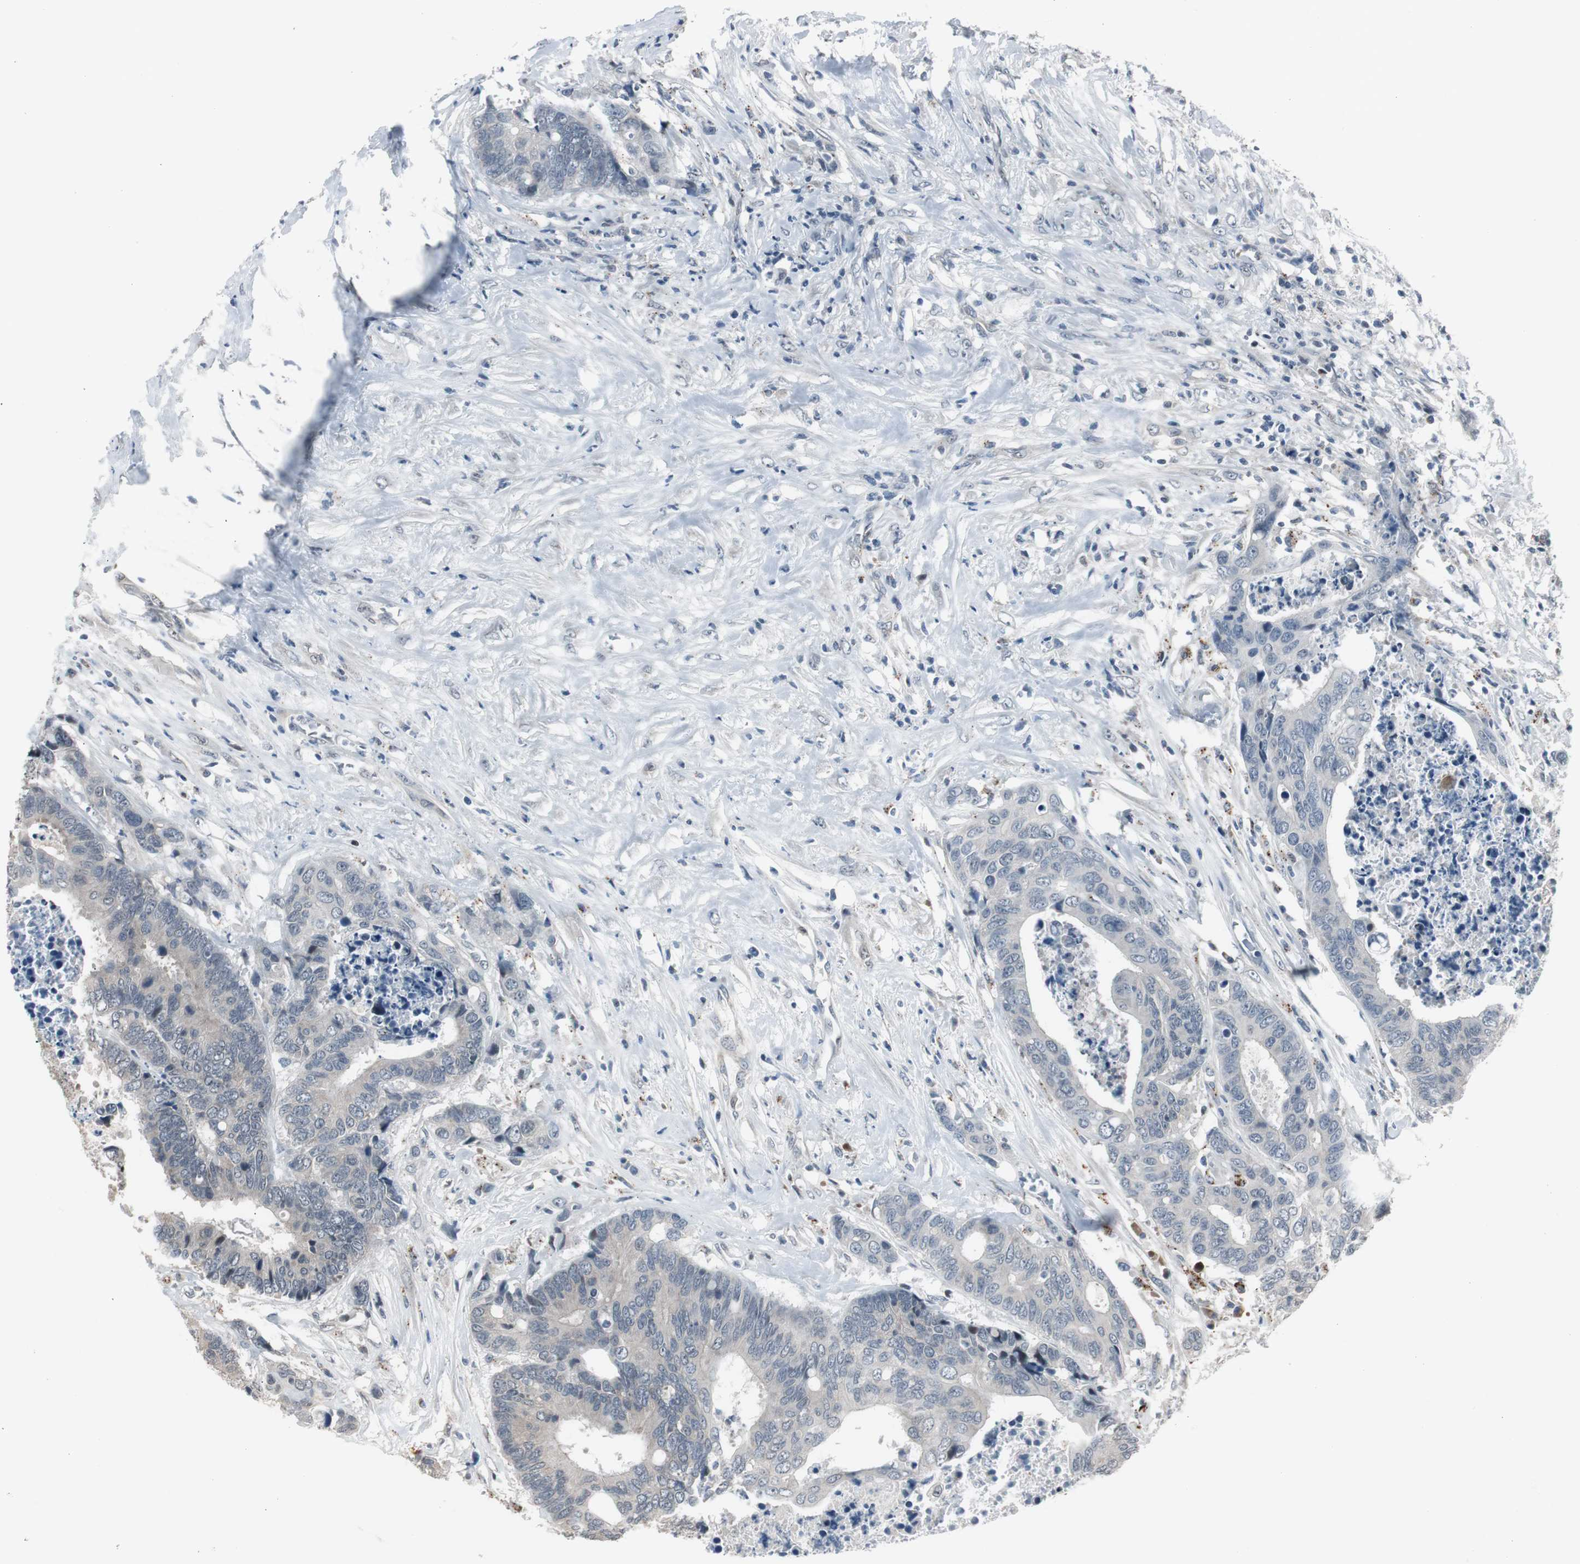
{"staining": {"intensity": "negative", "quantity": "none", "location": "none"}, "tissue": "colorectal cancer", "cell_type": "Tumor cells", "image_type": "cancer", "snomed": [{"axis": "morphology", "description": "Adenocarcinoma, NOS"}, {"axis": "topography", "description": "Rectum"}], "caption": "Immunohistochemical staining of human colorectal cancer (adenocarcinoma) exhibits no significant positivity in tumor cells.", "gene": "BOLA1", "patient": {"sex": "male", "age": 55}}